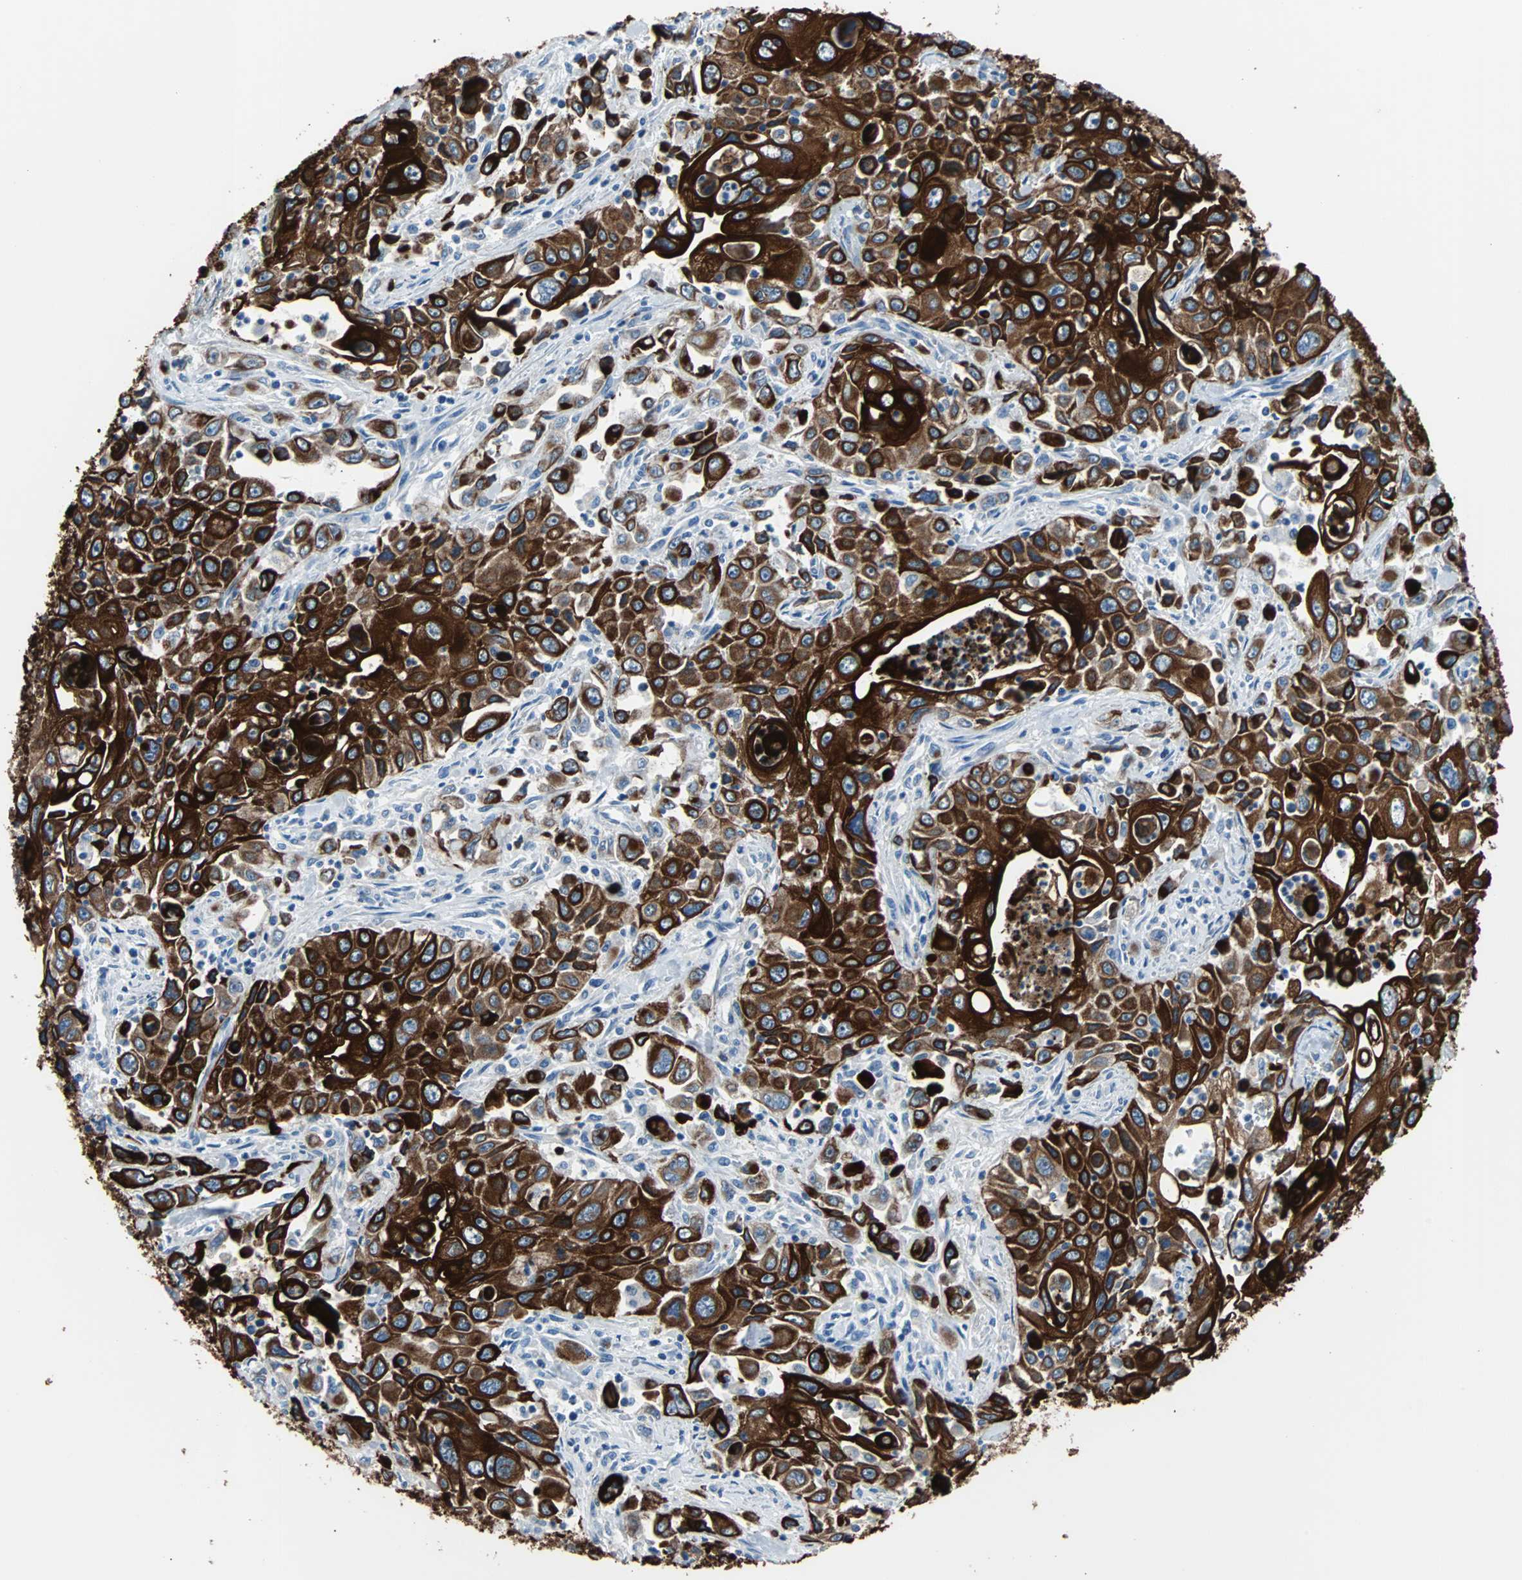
{"staining": {"intensity": "strong", "quantity": ">75%", "location": "cytoplasmic/membranous"}, "tissue": "pancreatic cancer", "cell_type": "Tumor cells", "image_type": "cancer", "snomed": [{"axis": "morphology", "description": "Adenocarcinoma, NOS"}, {"axis": "topography", "description": "Pancreas"}], "caption": "Pancreatic cancer stained for a protein shows strong cytoplasmic/membranous positivity in tumor cells. Using DAB (3,3'-diaminobenzidine) (brown) and hematoxylin (blue) stains, captured at high magnification using brightfield microscopy.", "gene": "KRT7", "patient": {"sex": "male", "age": 70}}